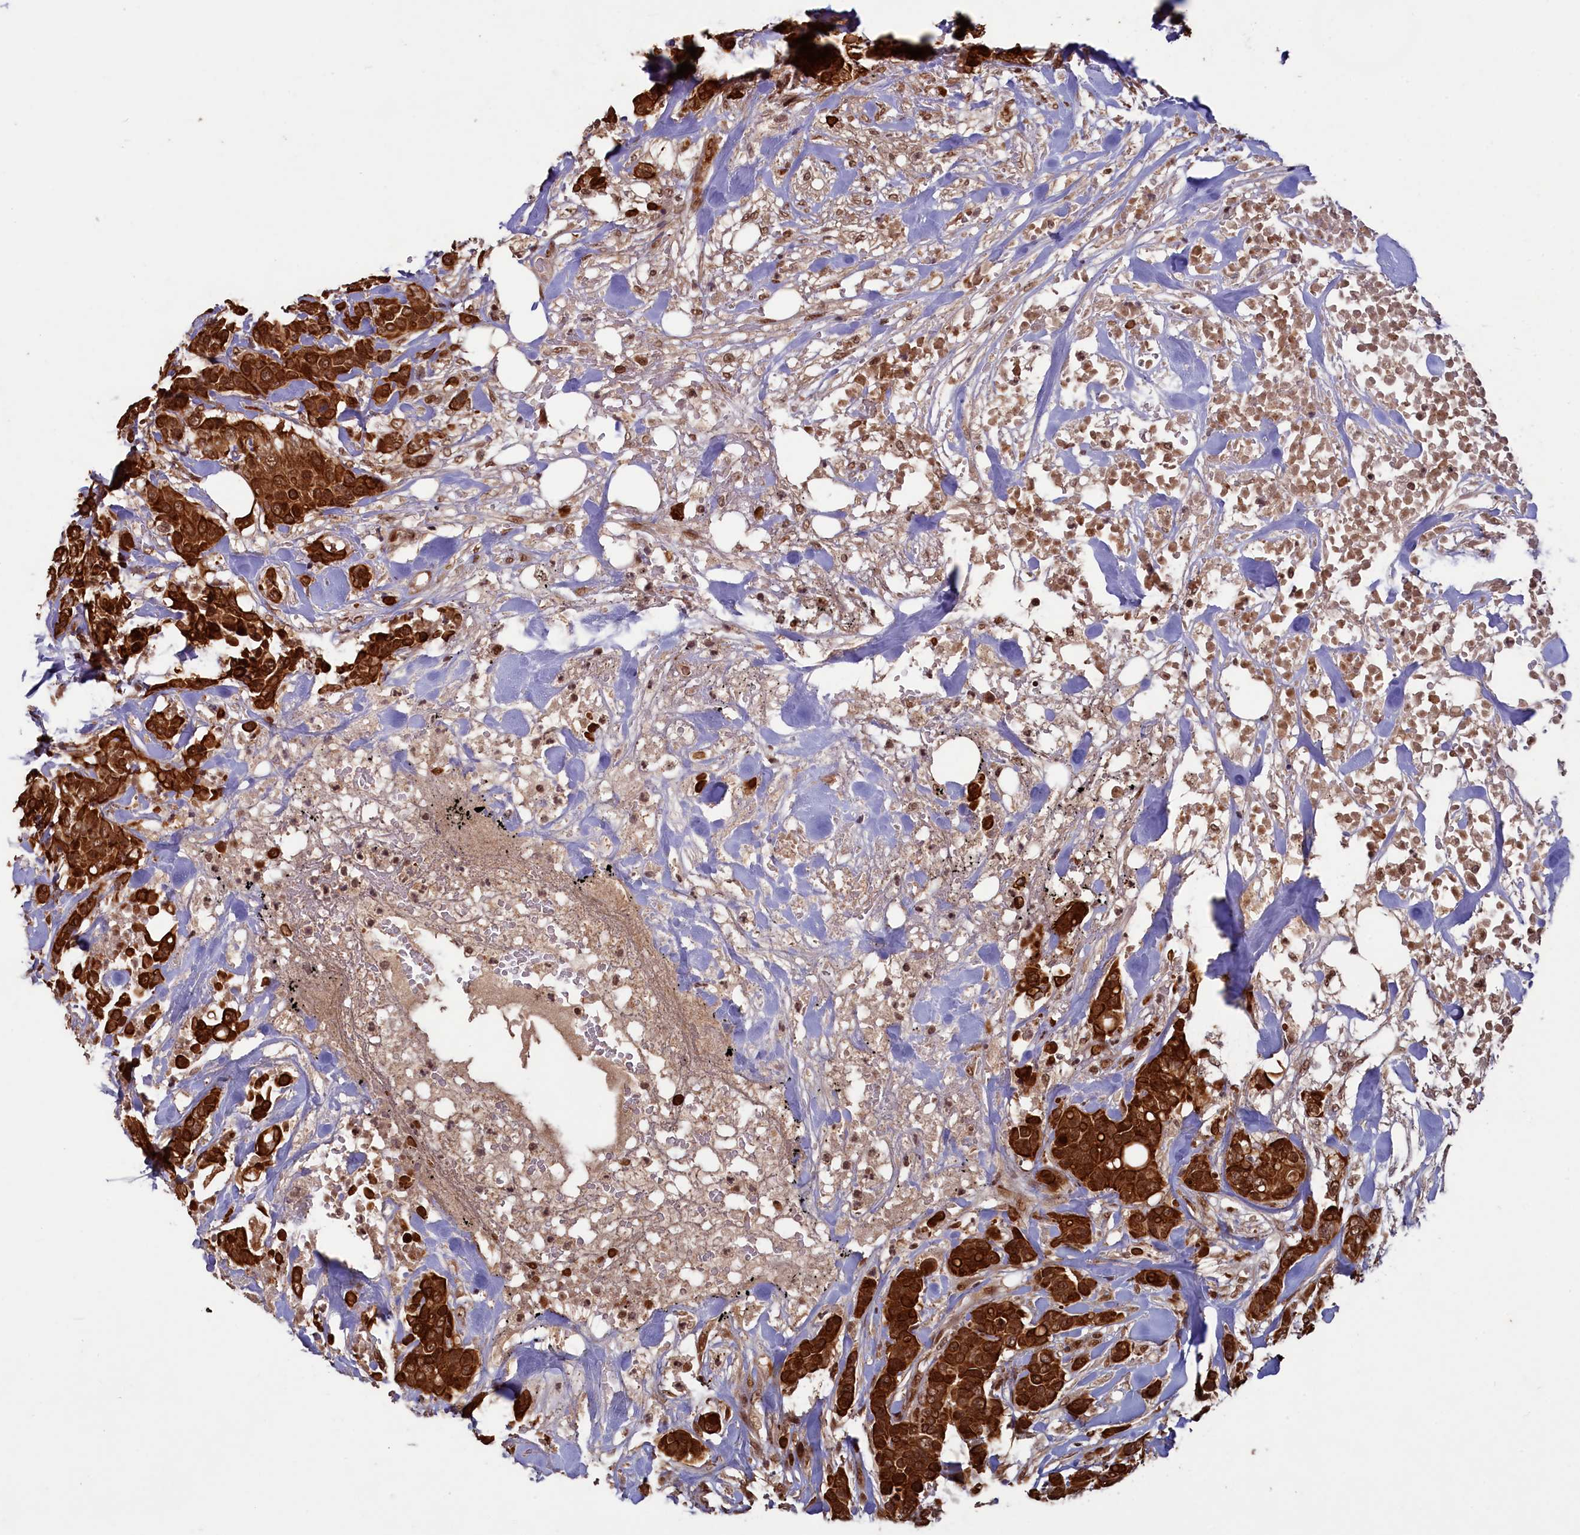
{"staining": {"intensity": "strong", "quantity": ">75%", "location": "cytoplasmic/membranous,nuclear"}, "tissue": "breast cancer", "cell_type": "Tumor cells", "image_type": "cancer", "snomed": [{"axis": "morphology", "description": "Lobular carcinoma"}, {"axis": "topography", "description": "Breast"}], "caption": "Immunohistochemistry staining of breast lobular carcinoma, which reveals high levels of strong cytoplasmic/membranous and nuclear positivity in about >75% of tumor cells indicating strong cytoplasmic/membranous and nuclear protein staining. The staining was performed using DAB (brown) for protein detection and nuclei were counterstained in hematoxylin (blue).", "gene": "NAE1", "patient": {"sex": "female", "age": 51}}